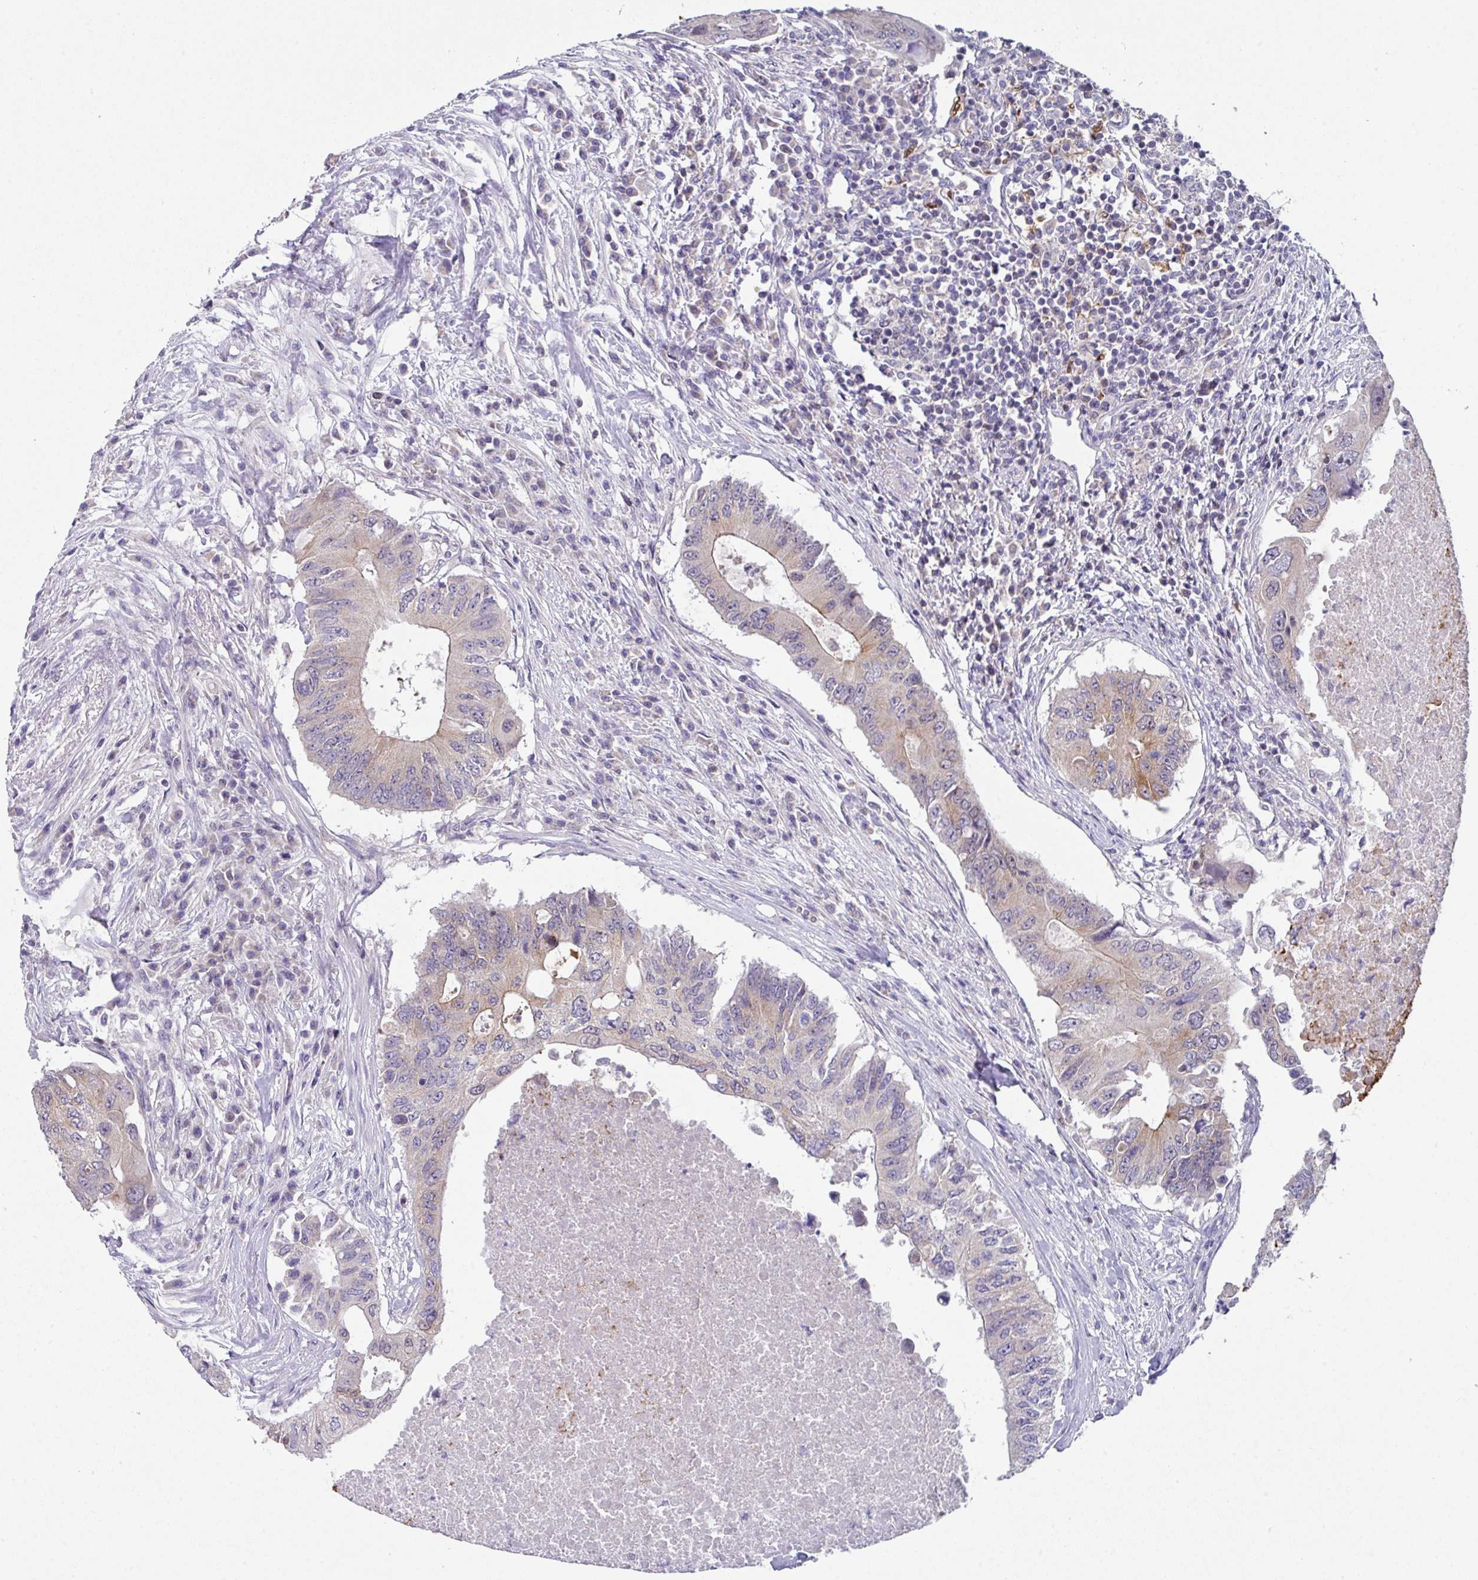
{"staining": {"intensity": "weak", "quantity": "<25%", "location": "cytoplasmic/membranous,nuclear"}, "tissue": "colorectal cancer", "cell_type": "Tumor cells", "image_type": "cancer", "snomed": [{"axis": "morphology", "description": "Adenocarcinoma, NOS"}, {"axis": "topography", "description": "Colon"}], "caption": "Immunohistochemistry (IHC) image of human colorectal cancer stained for a protein (brown), which displays no staining in tumor cells.", "gene": "DCAF12L2", "patient": {"sex": "male", "age": 71}}